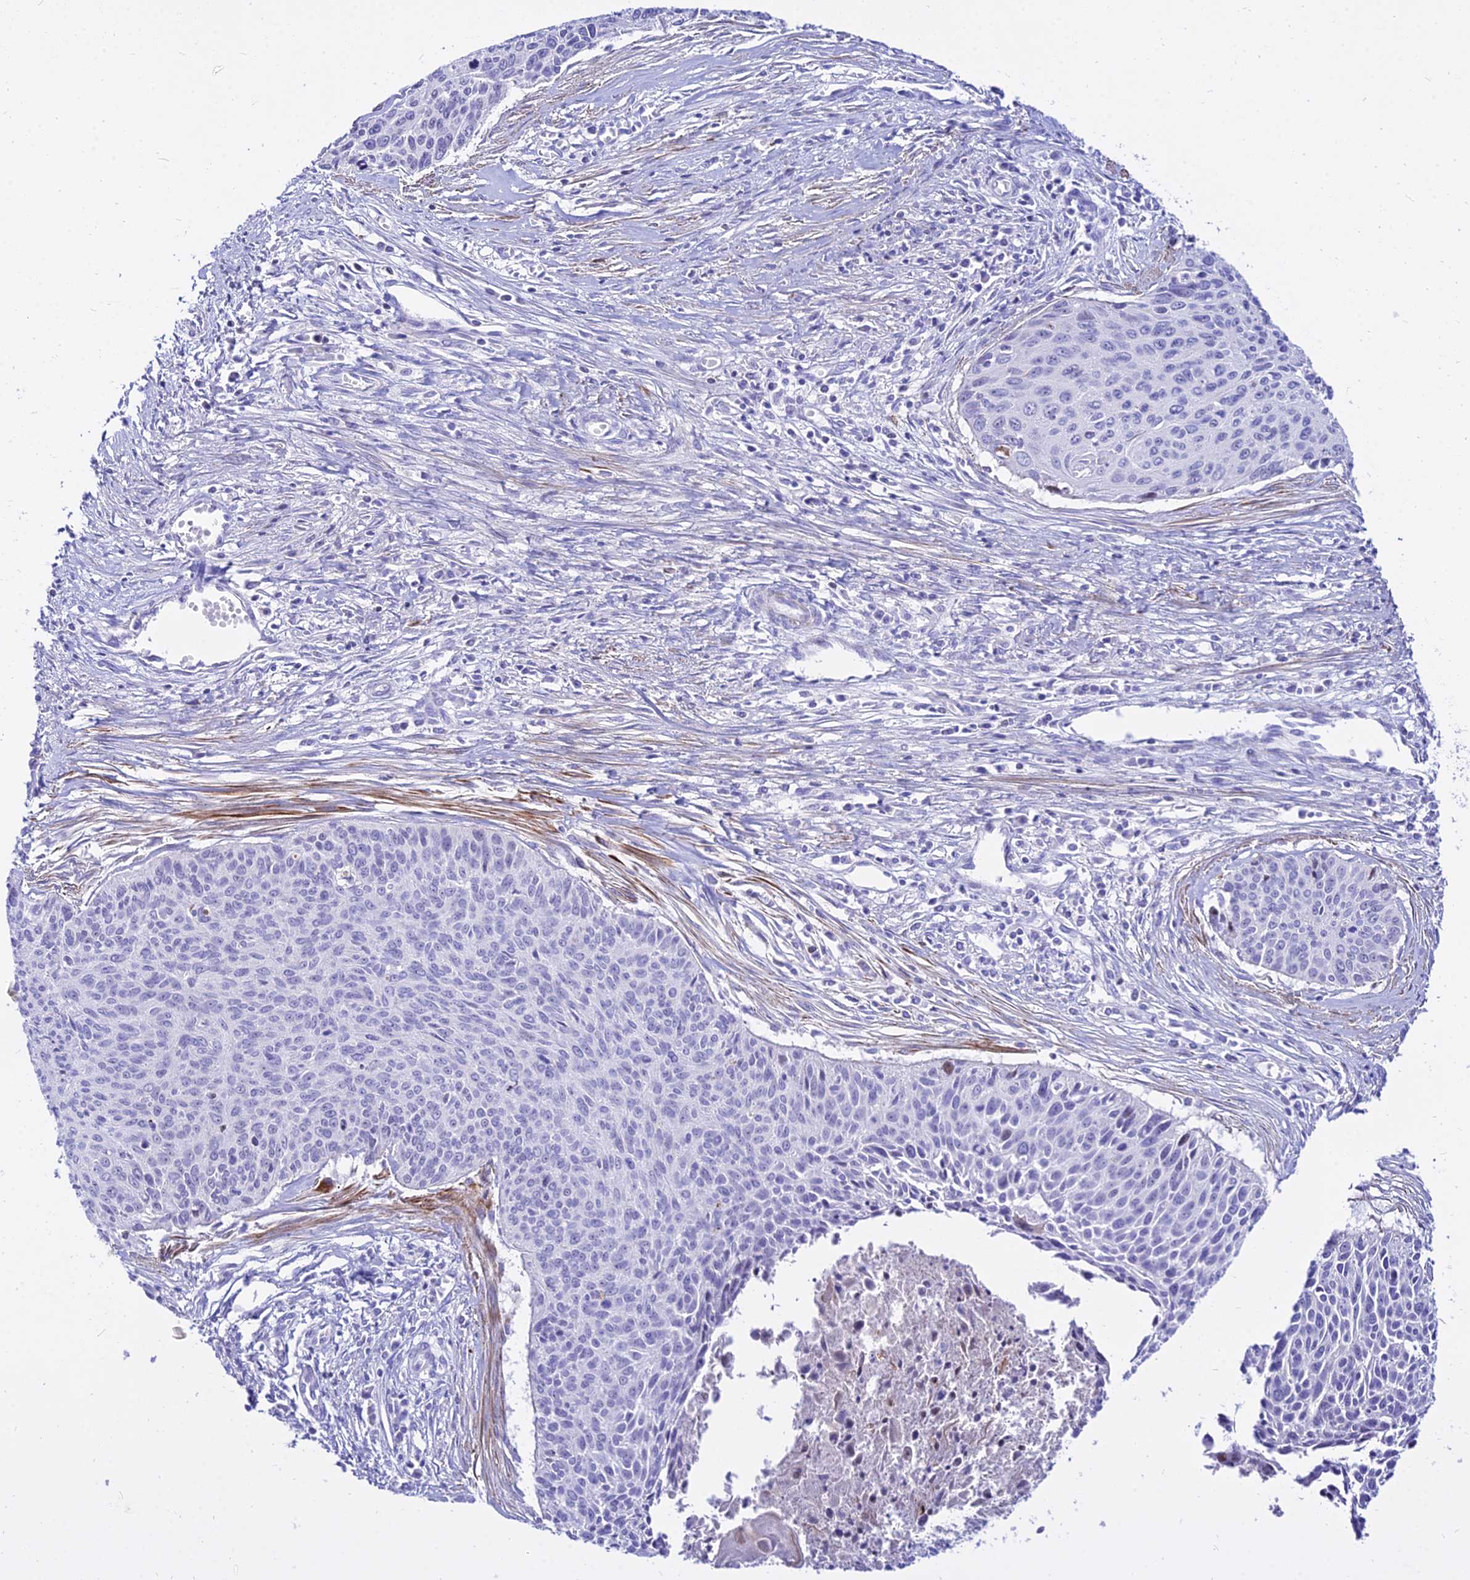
{"staining": {"intensity": "negative", "quantity": "none", "location": "none"}, "tissue": "cervical cancer", "cell_type": "Tumor cells", "image_type": "cancer", "snomed": [{"axis": "morphology", "description": "Squamous cell carcinoma, NOS"}, {"axis": "topography", "description": "Cervix"}], "caption": "Photomicrograph shows no significant protein staining in tumor cells of cervical squamous cell carcinoma.", "gene": "DLX1", "patient": {"sex": "female", "age": 55}}